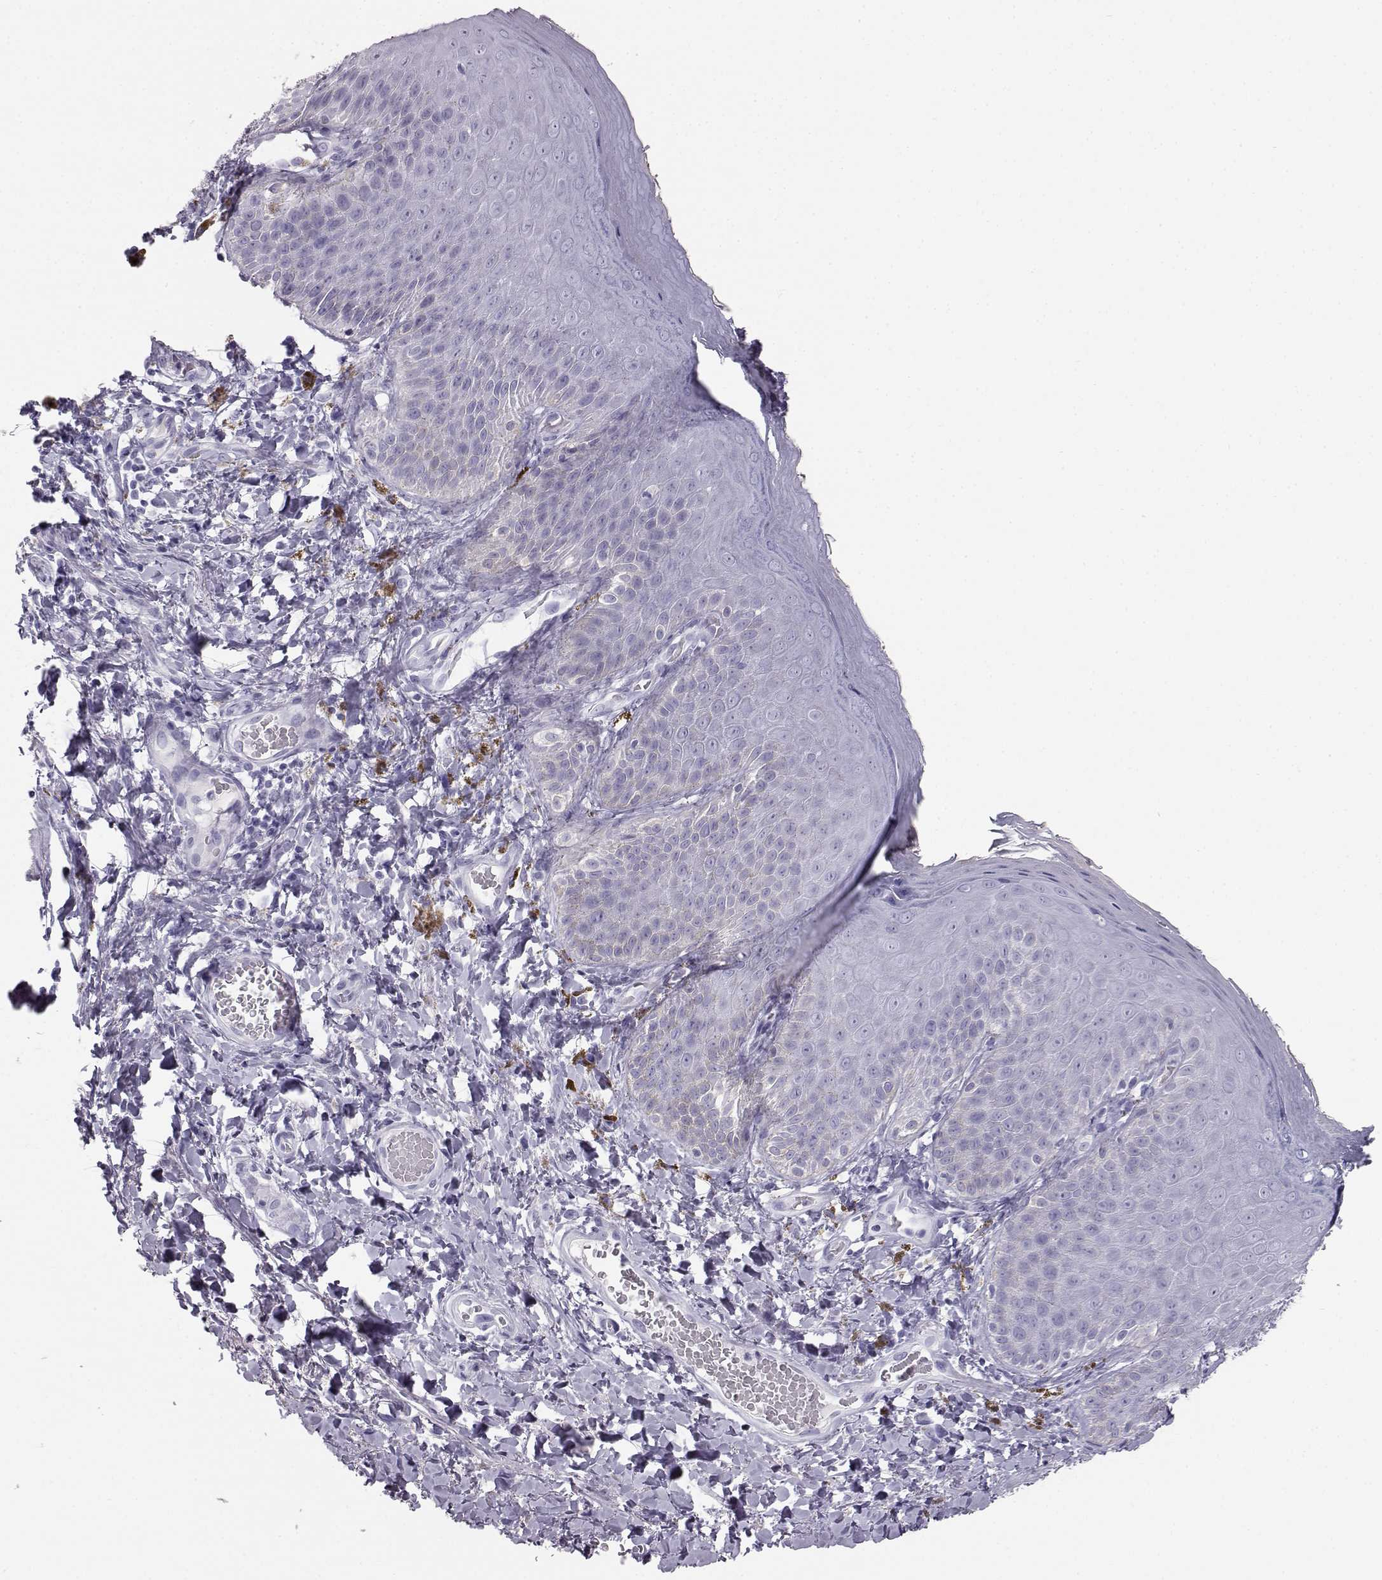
{"staining": {"intensity": "negative", "quantity": "none", "location": "none"}, "tissue": "skin", "cell_type": "Epidermal cells", "image_type": "normal", "snomed": [{"axis": "morphology", "description": "Normal tissue, NOS"}, {"axis": "topography", "description": "Anal"}], "caption": "Immunohistochemistry (IHC) photomicrograph of unremarkable skin stained for a protein (brown), which exhibits no expression in epidermal cells.", "gene": "ITLN1", "patient": {"sex": "male", "age": 53}}